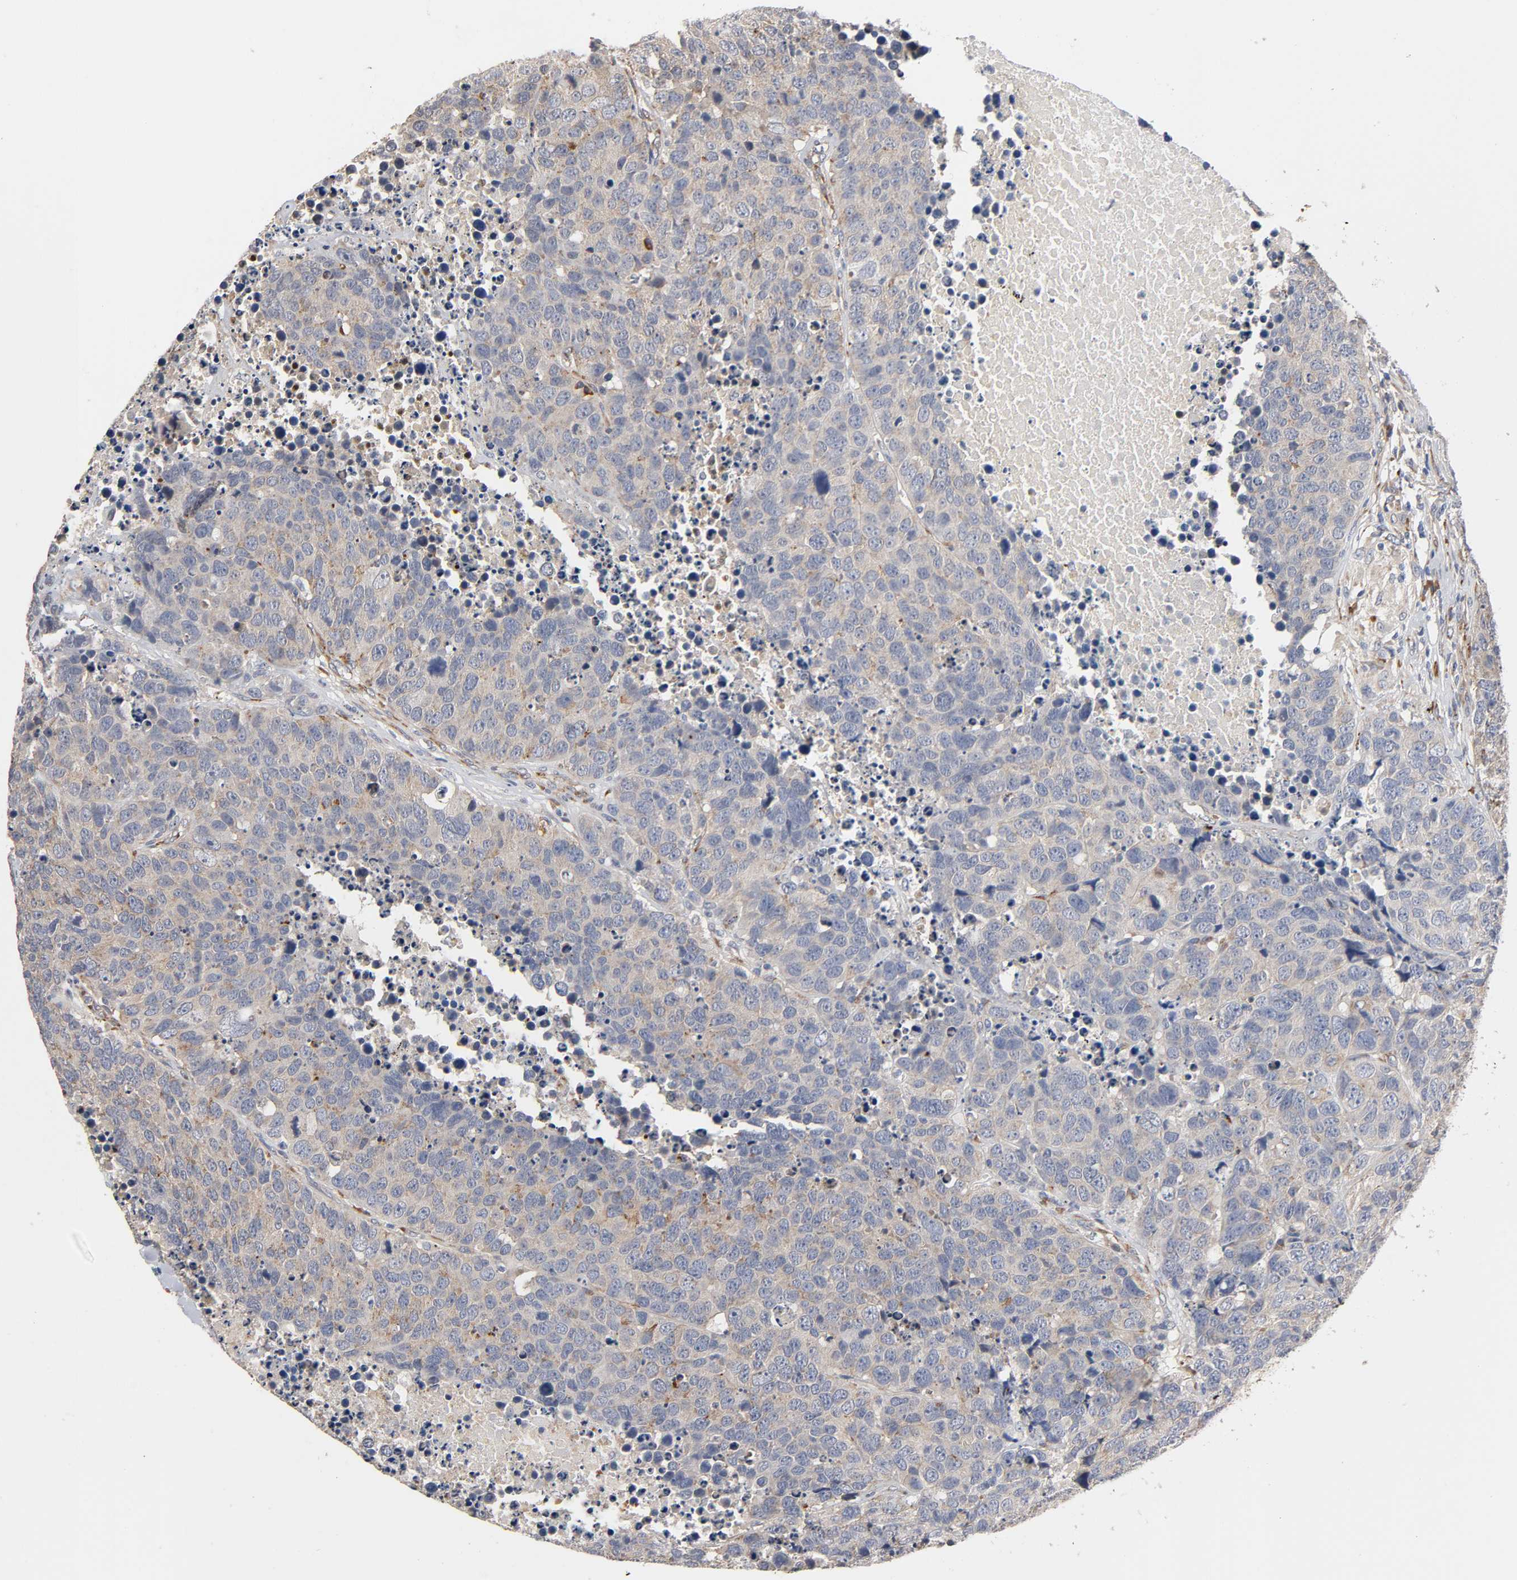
{"staining": {"intensity": "weak", "quantity": ">75%", "location": "cytoplasmic/membranous"}, "tissue": "carcinoid", "cell_type": "Tumor cells", "image_type": "cancer", "snomed": [{"axis": "morphology", "description": "Carcinoid, malignant, NOS"}, {"axis": "topography", "description": "Lung"}], "caption": "Tumor cells show low levels of weak cytoplasmic/membranous positivity in approximately >75% of cells in human malignant carcinoid.", "gene": "HDLBP", "patient": {"sex": "male", "age": 60}}